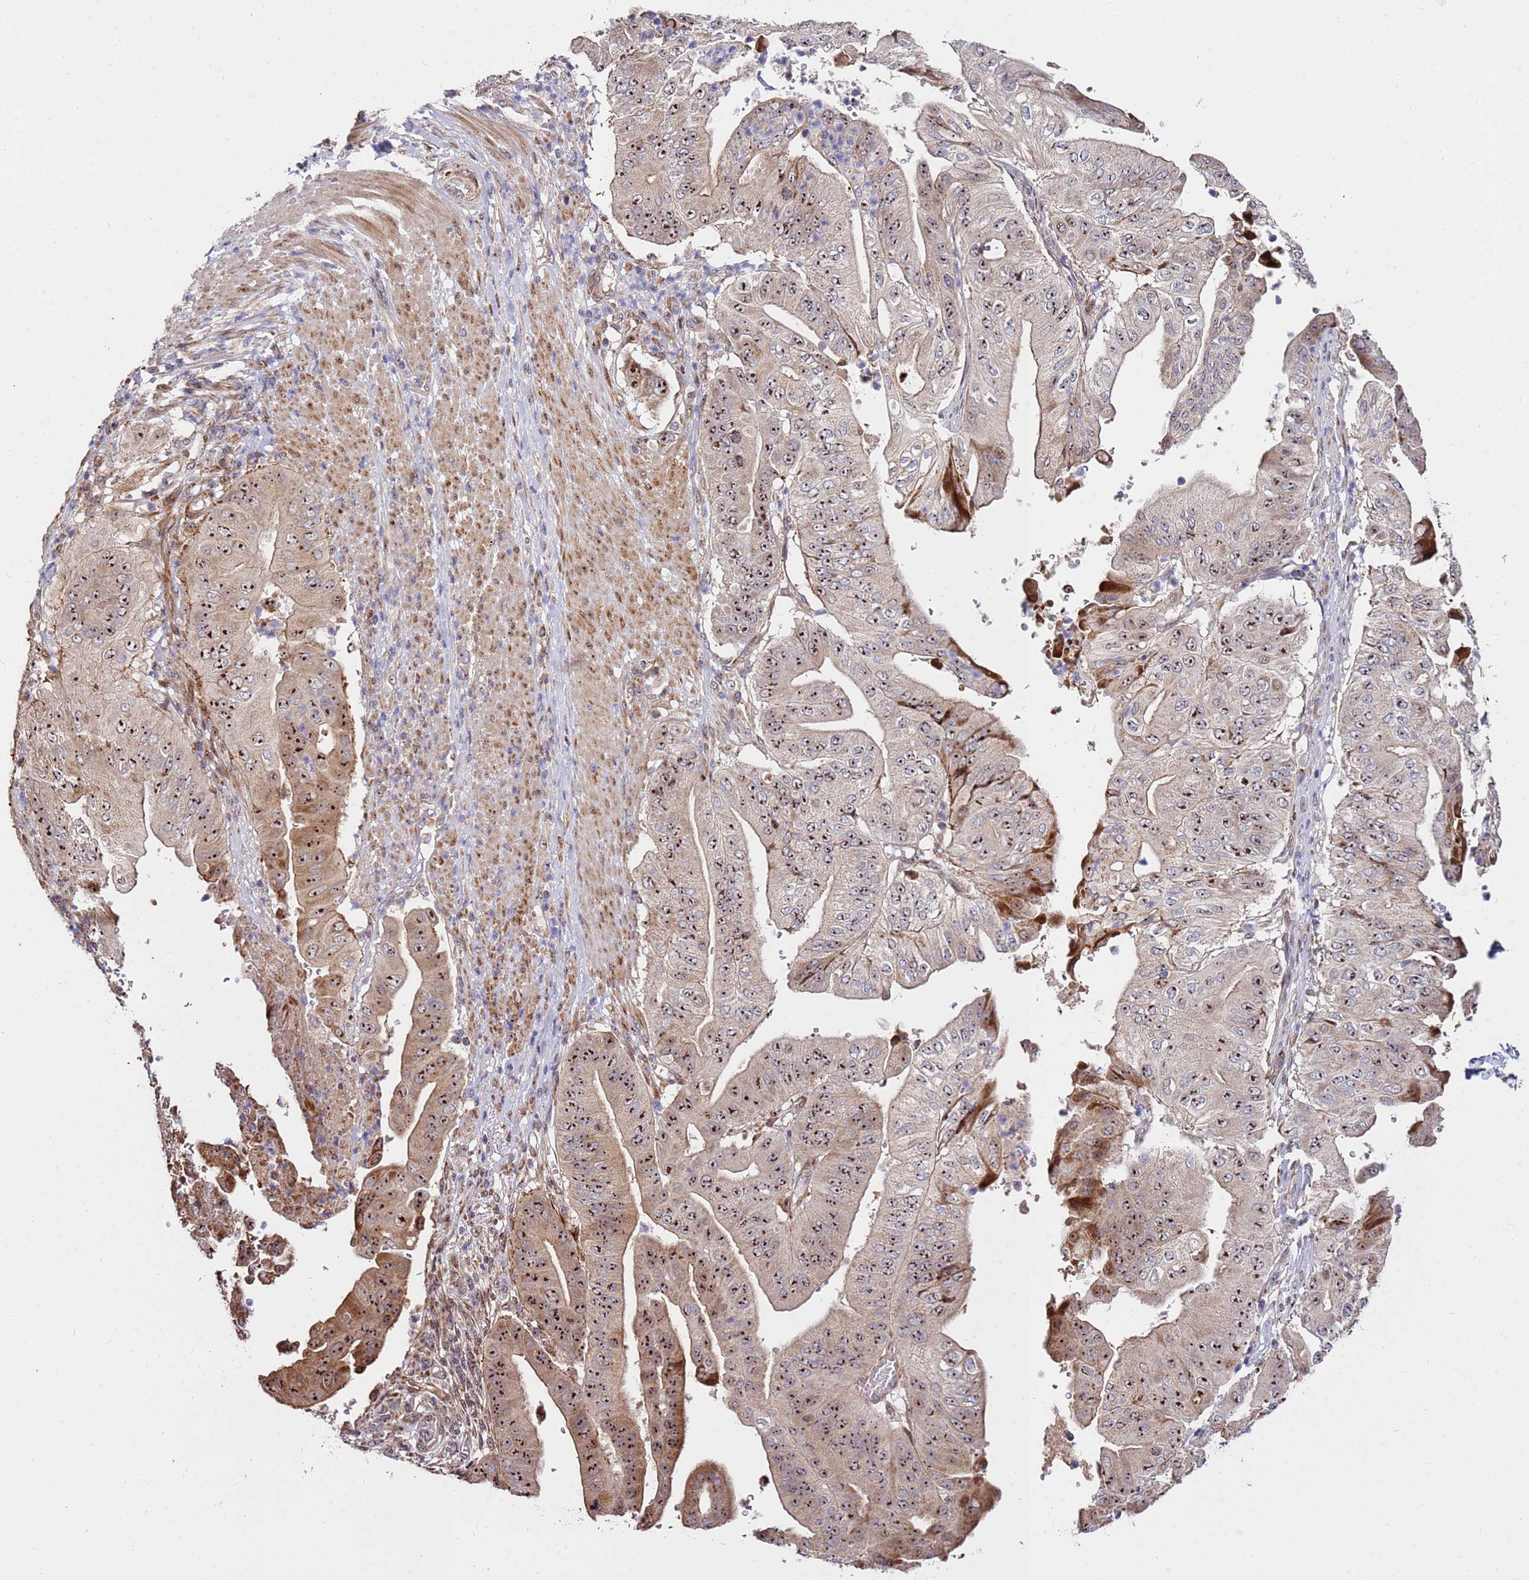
{"staining": {"intensity": "strong", "quantity": ">75%", "location": "cytoplasmic/membranous,nuclear"}, "tissue": "pancreatic cancer", "cell_type": "Tumor cells", "image_type": "cancer", "snomed": [{"axis": "morphology", "description": "Adenocarcinoma, NOS"}, {"axis": "topography", "description": "Pancreas"}], "caption": "Strong cytoplasmic/membranous and nuclear positivity for a protein is identified in about >75% of tumor cells of adenocarcinoma (pancreatic) using IHC.", "gene": "KIF25", "patient": {"sex": "female", "age": 77}}